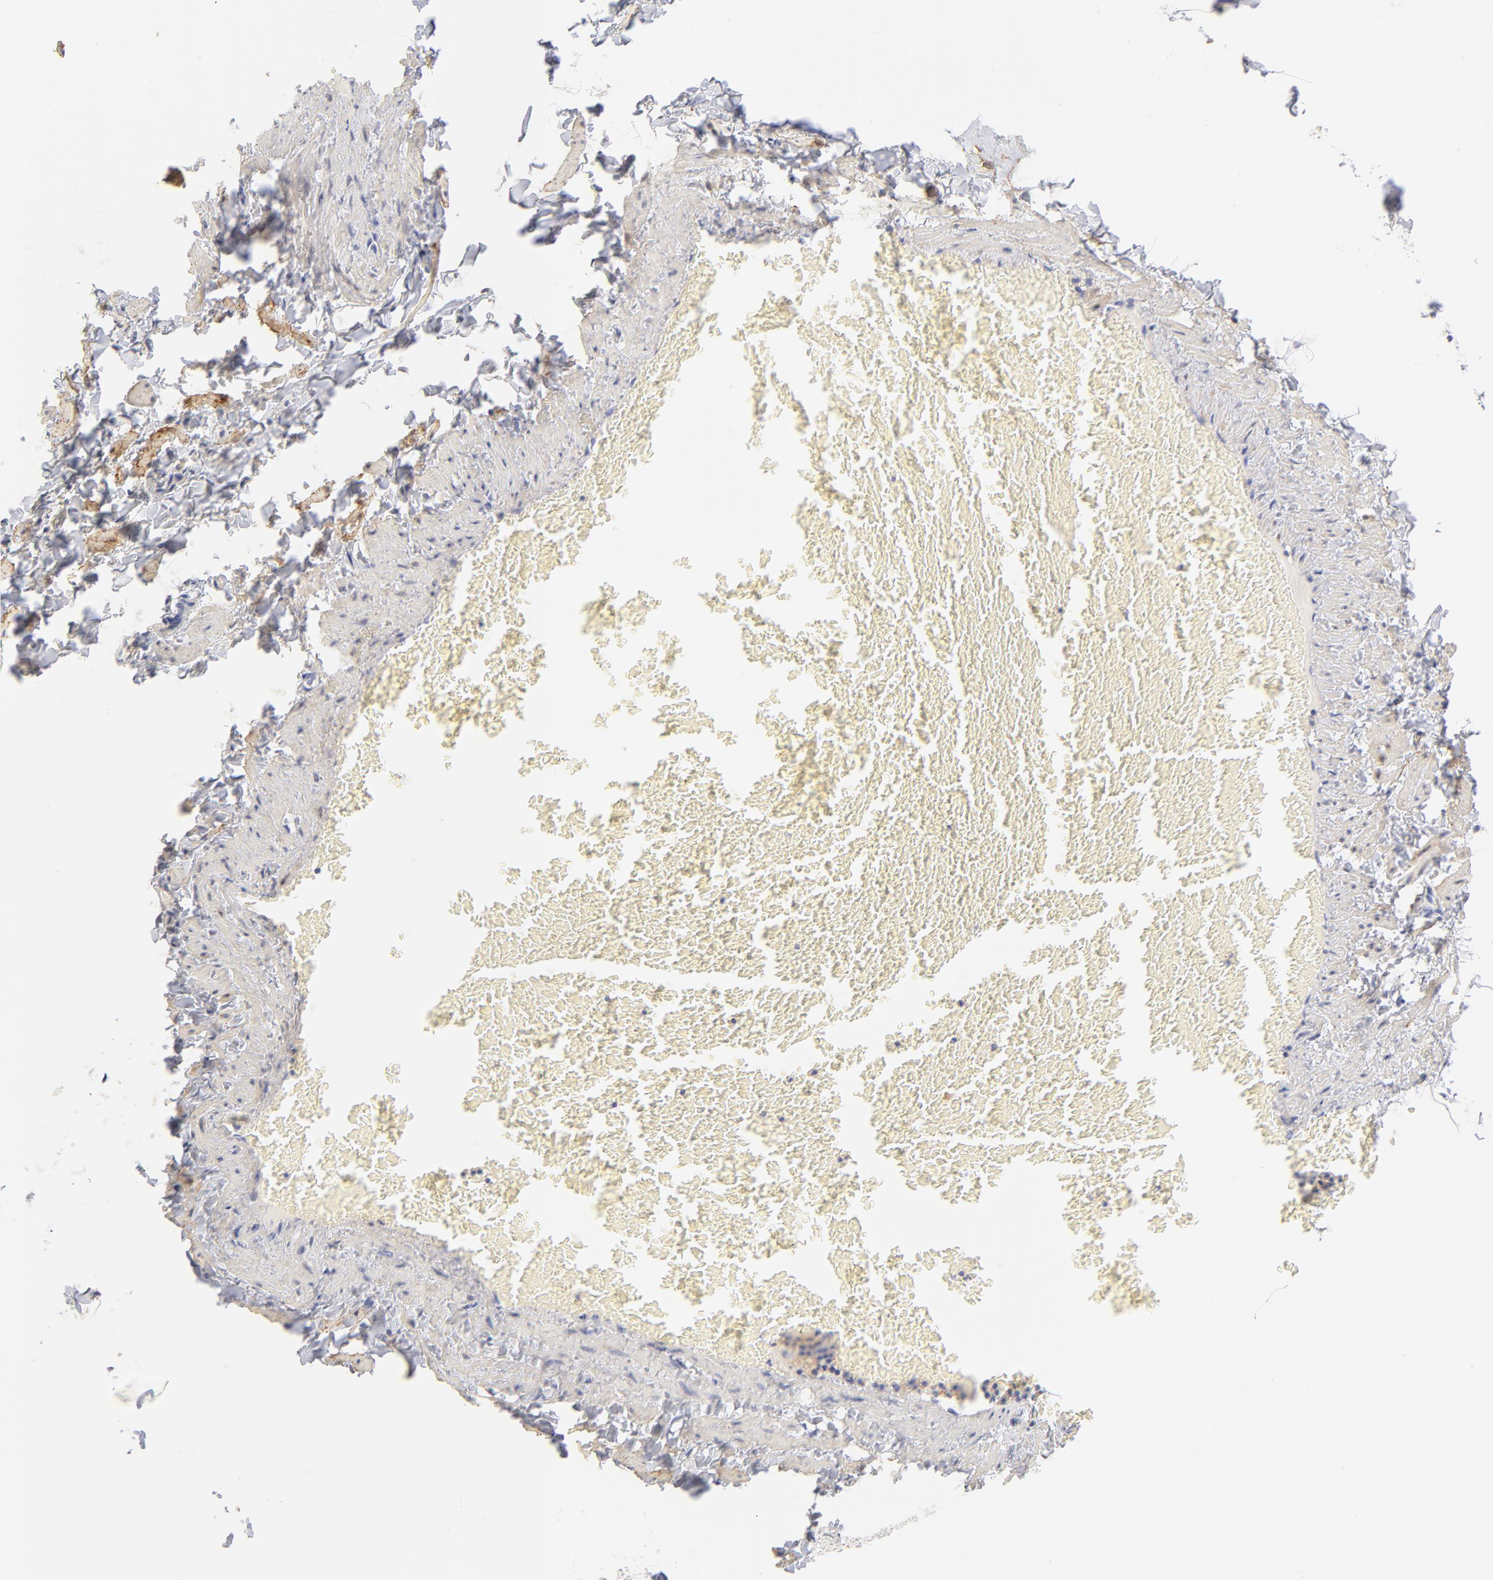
{"staining": {"intensity": "negative", "quantity": "none", "location": "none"}, "tissue": "adipose tissue", "cell_type": "Adipocytes", "image_type": "normal", "snomed": [{"axis": "morphology", "description": "Normal tissue, NOS"}, {"axis": "topography", "description": "Vascular tissue"}], "caption": "Immunohistochemistry (IHC) of unremarkable adipose tissue demonstrates no expression in adipocytes. The staining was performed using DAB to visualize the protein expression in brown, while the nuclei were stained in blue with hematoxylin (Magnification: 20x).", "gene": "ITGA8", "patient": {"sex": "male", "age": 41}}